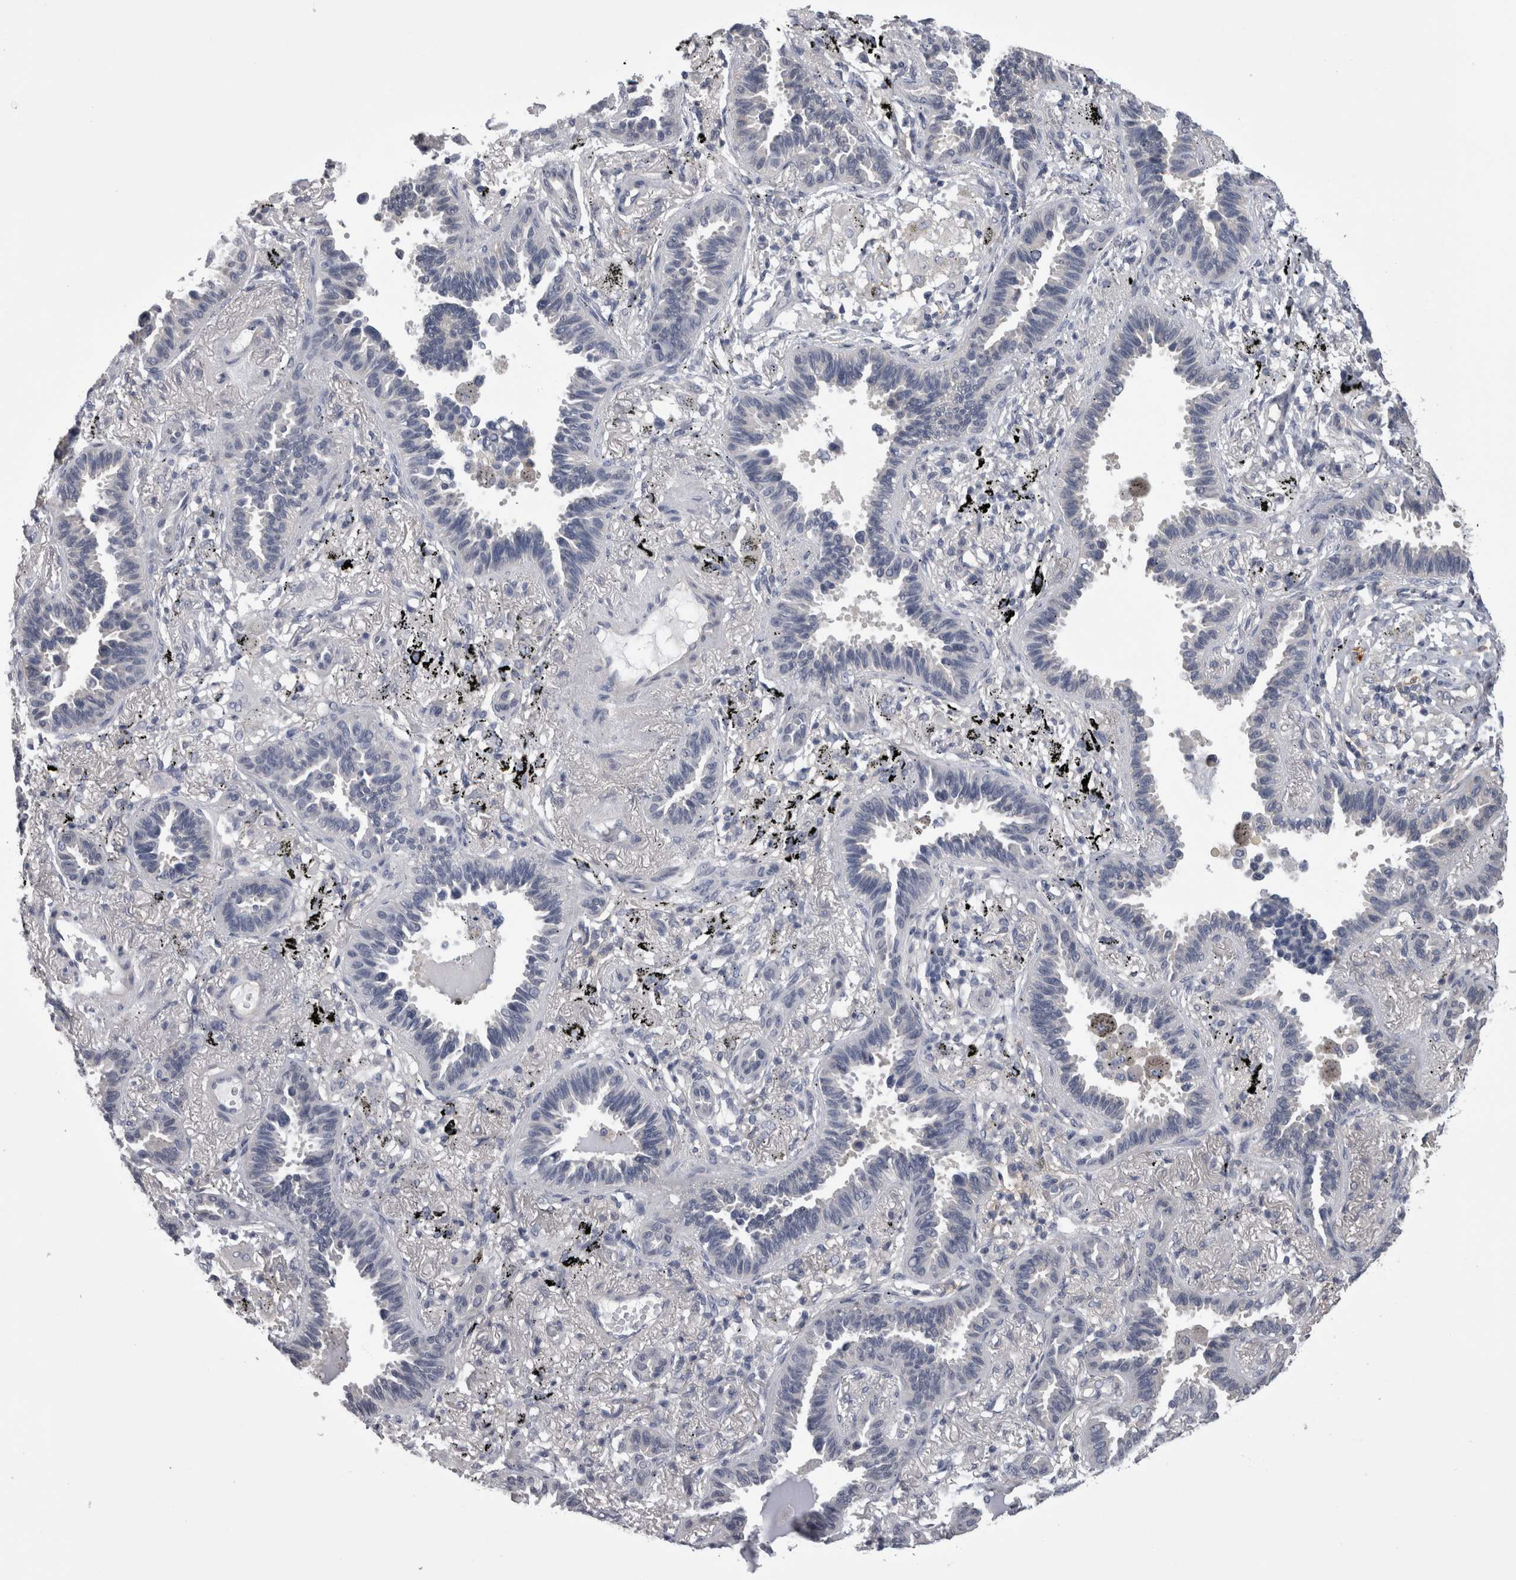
{"staining": {"intensity": "negative", "quantity": "none", "location": "none"}, "tissue": "lung cancer", "cell_type": "Tumor cells", "image_type": "cancer", "snomed": [{"axis": "morphology", "description": "Adenocarcinoma, NOS"}, {"axis": "topography", "description": "Lung"}], "caption": "Lung cancer (adenocarcinoma) was stained to show a protein in brown. There is no significant staining in tumor cells.", "gene": "AFMID", "patient": {"sex": "male", "age": 59}}